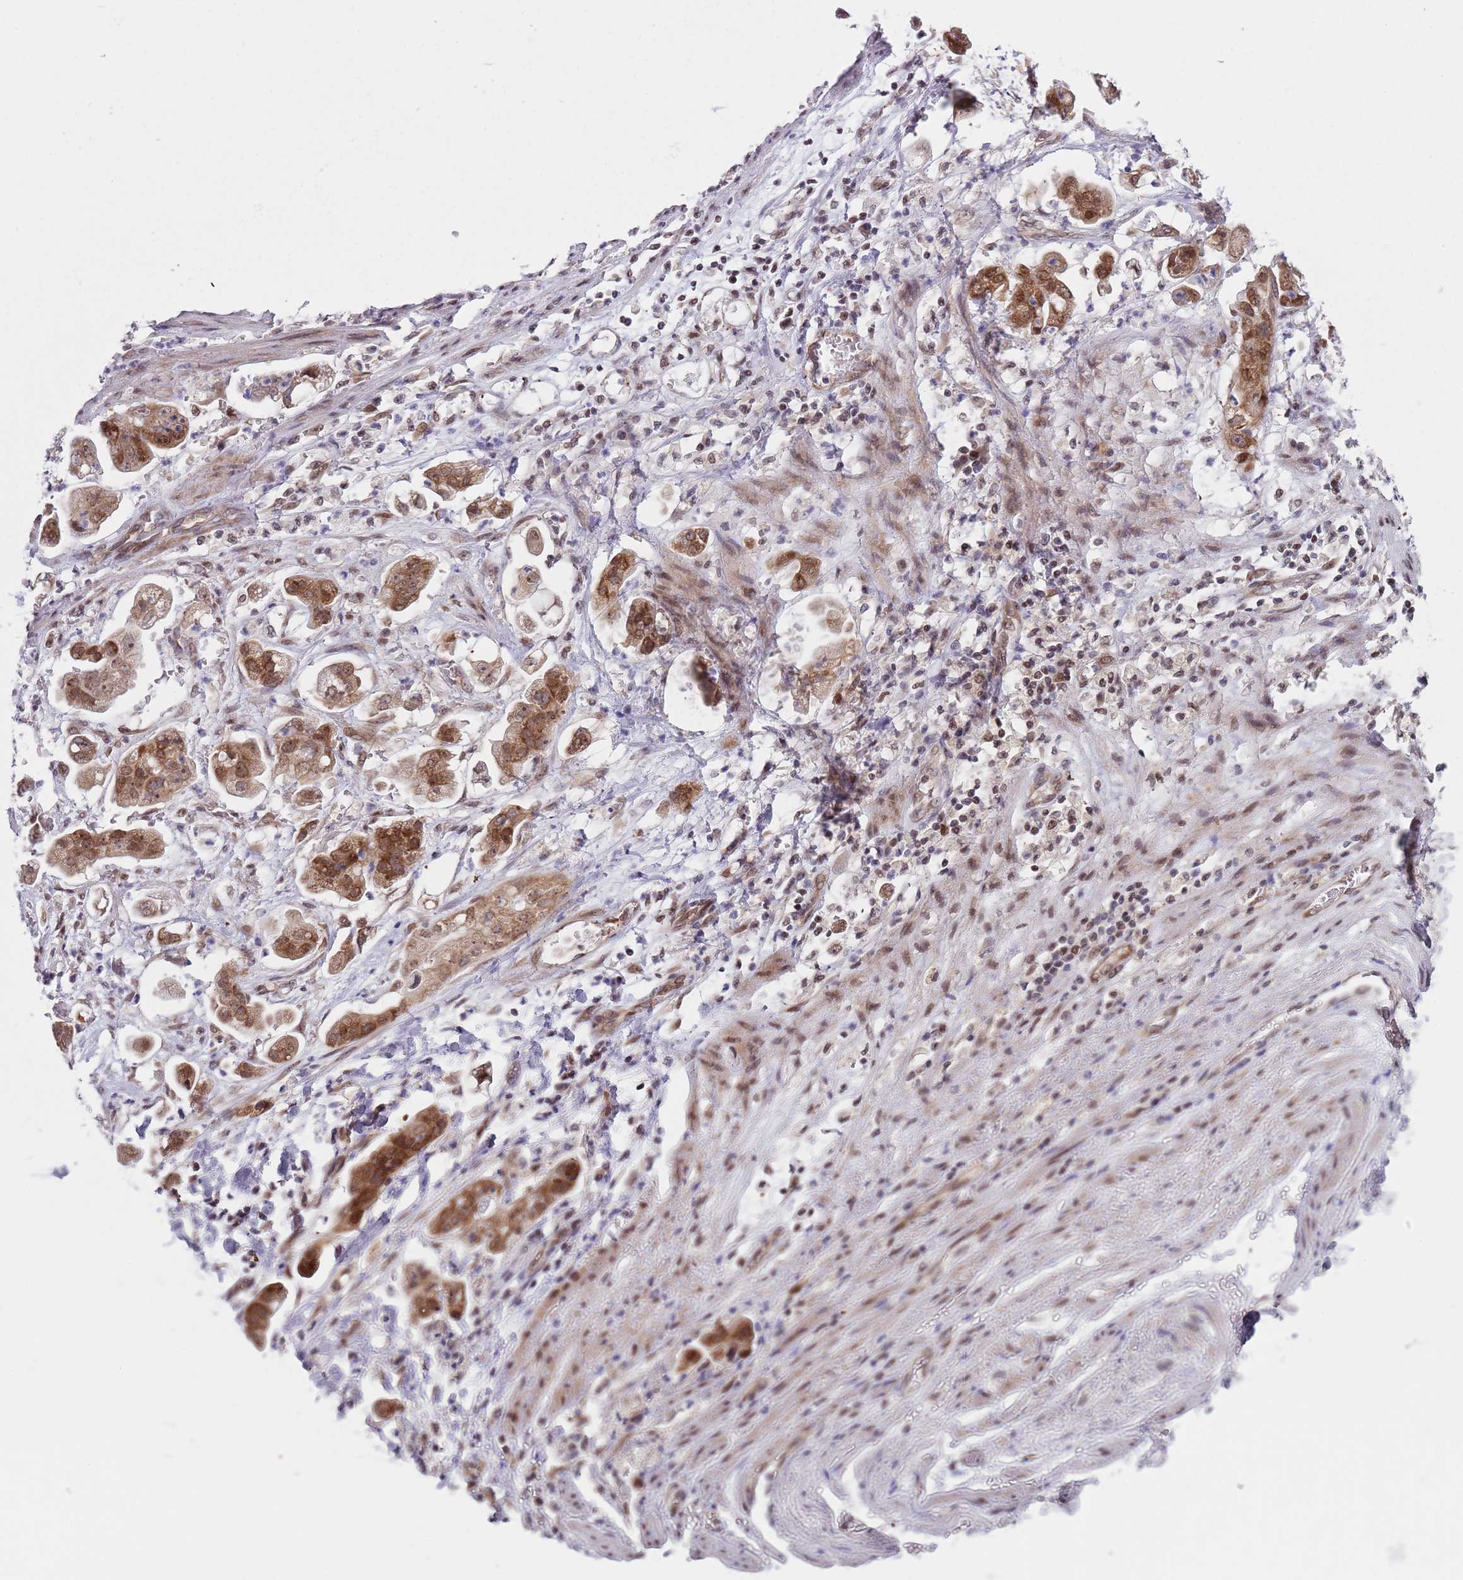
{"staining": {"intensity": "moderate", "quantity": ">75%", "location": "cytoplasmic/membranous,nuclear"}, "tissue": "stomach cancer", "cell_type": "Tumor cells", "image_type": "cancer", "snomed": [{"axis": "morphology", "description": "Adenocarcinoma, NOS"}, {"axis": "topography", "description": "Stomach"}], "caption": "Approximately >75% of tumor cells in stomach cancer (adenocarcinoma) reveal moderate cytoplasmic/membranous and nuclear protein positivity as visualized by brown immunohistochemical staining.", "gene": "SLC25A32", "patient": {"sex": "male", "age": 62}}